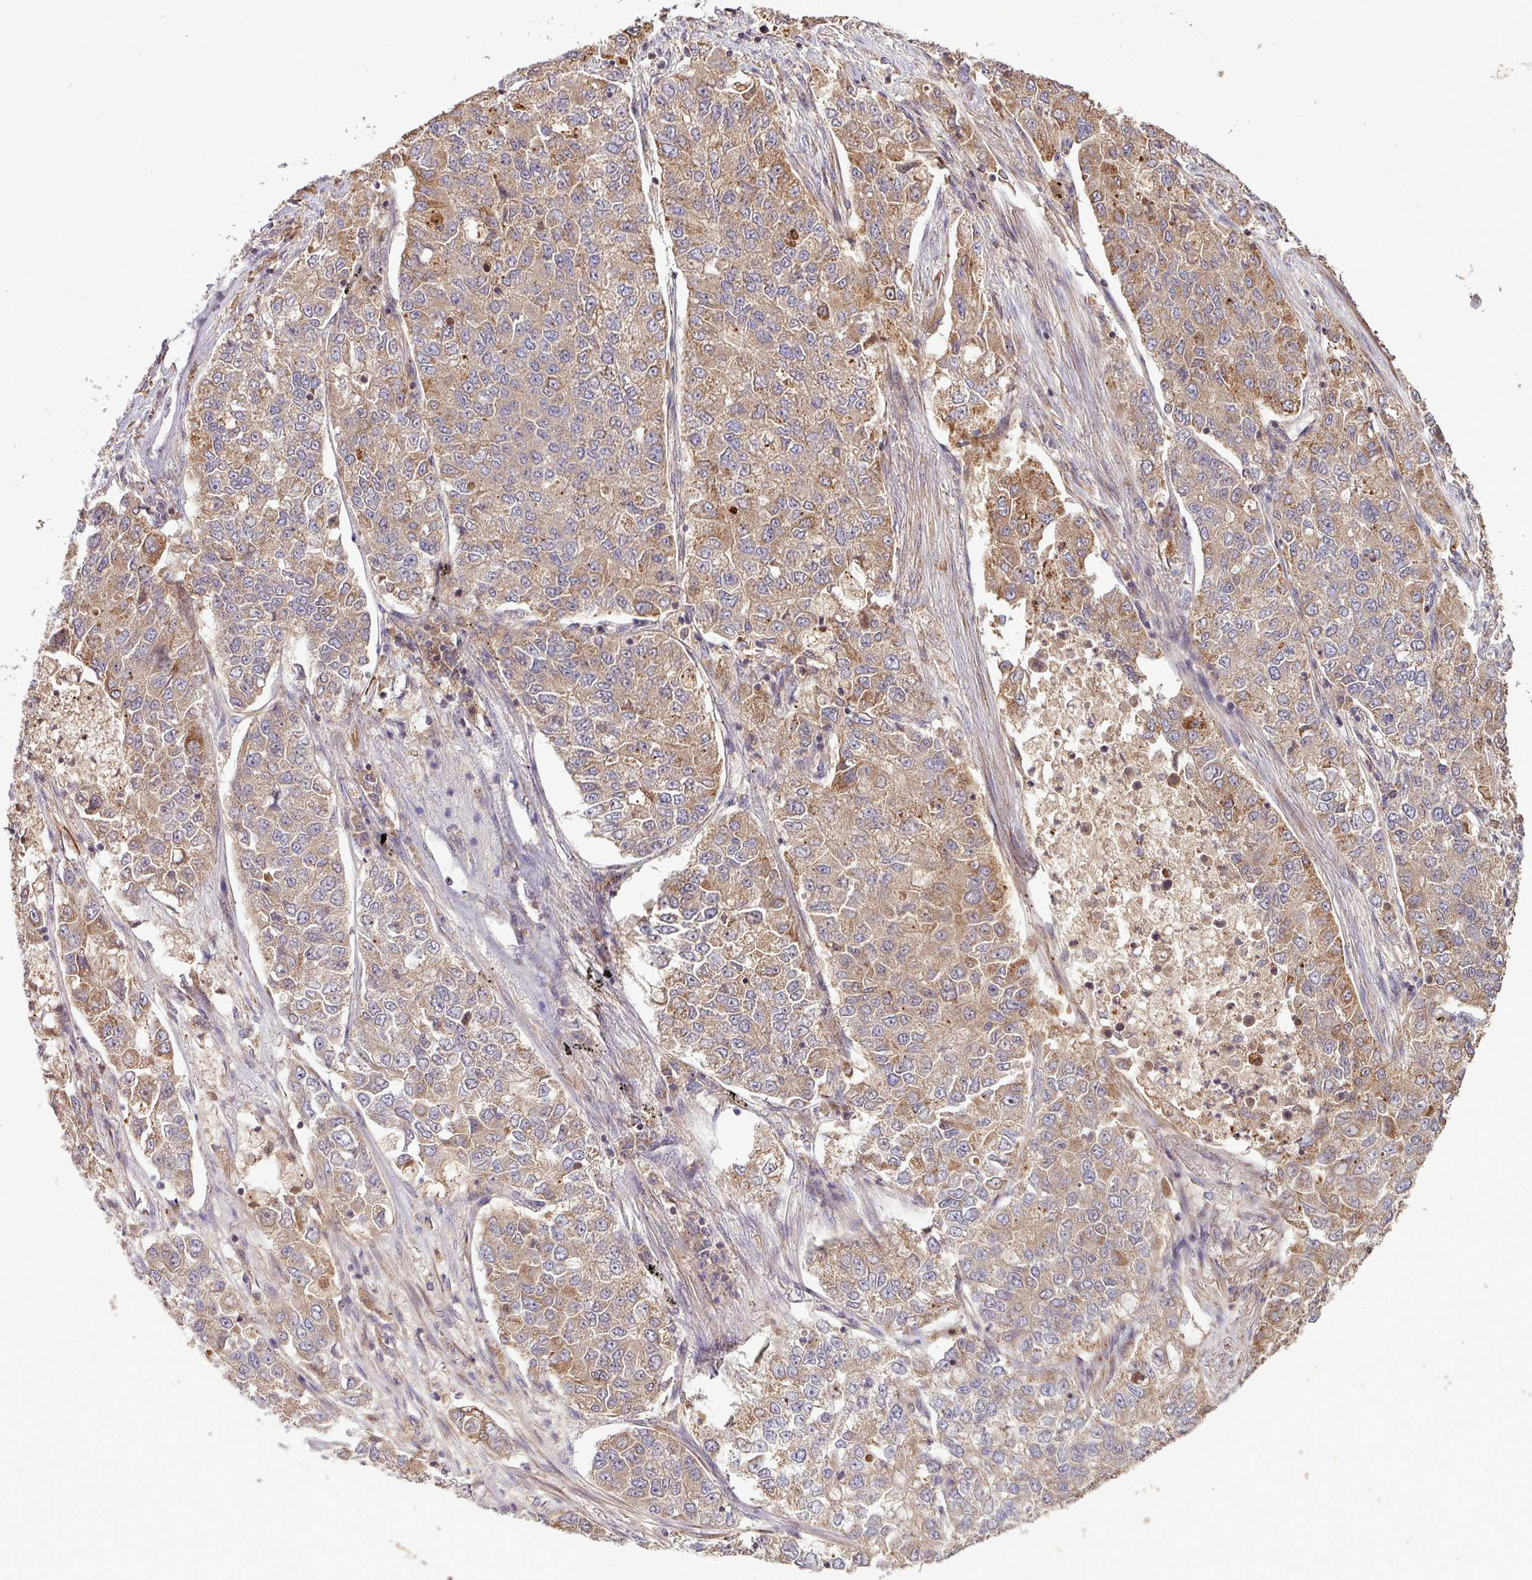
{"staining": {"intensity": "moderate", "quantity": ">75%", "location": "cytoplasmic/membranous"}, "tissue": "lung cancer", "cell_type": "Tumor cells", "image_type": "cancer", "snomed": [{"axis": "morphology", "description": "Adenocarcinoma, NOS"}, {"axis": "topography", "description": "Lung"}], "caption": "An image of human adenocarcinoma (lung) stained for a protein exhibits moderate cytoplasmic/membranous brown staining in tumor cells.", "gene": "YPEL3", "patient": {"sex": "male", "age": 49}}